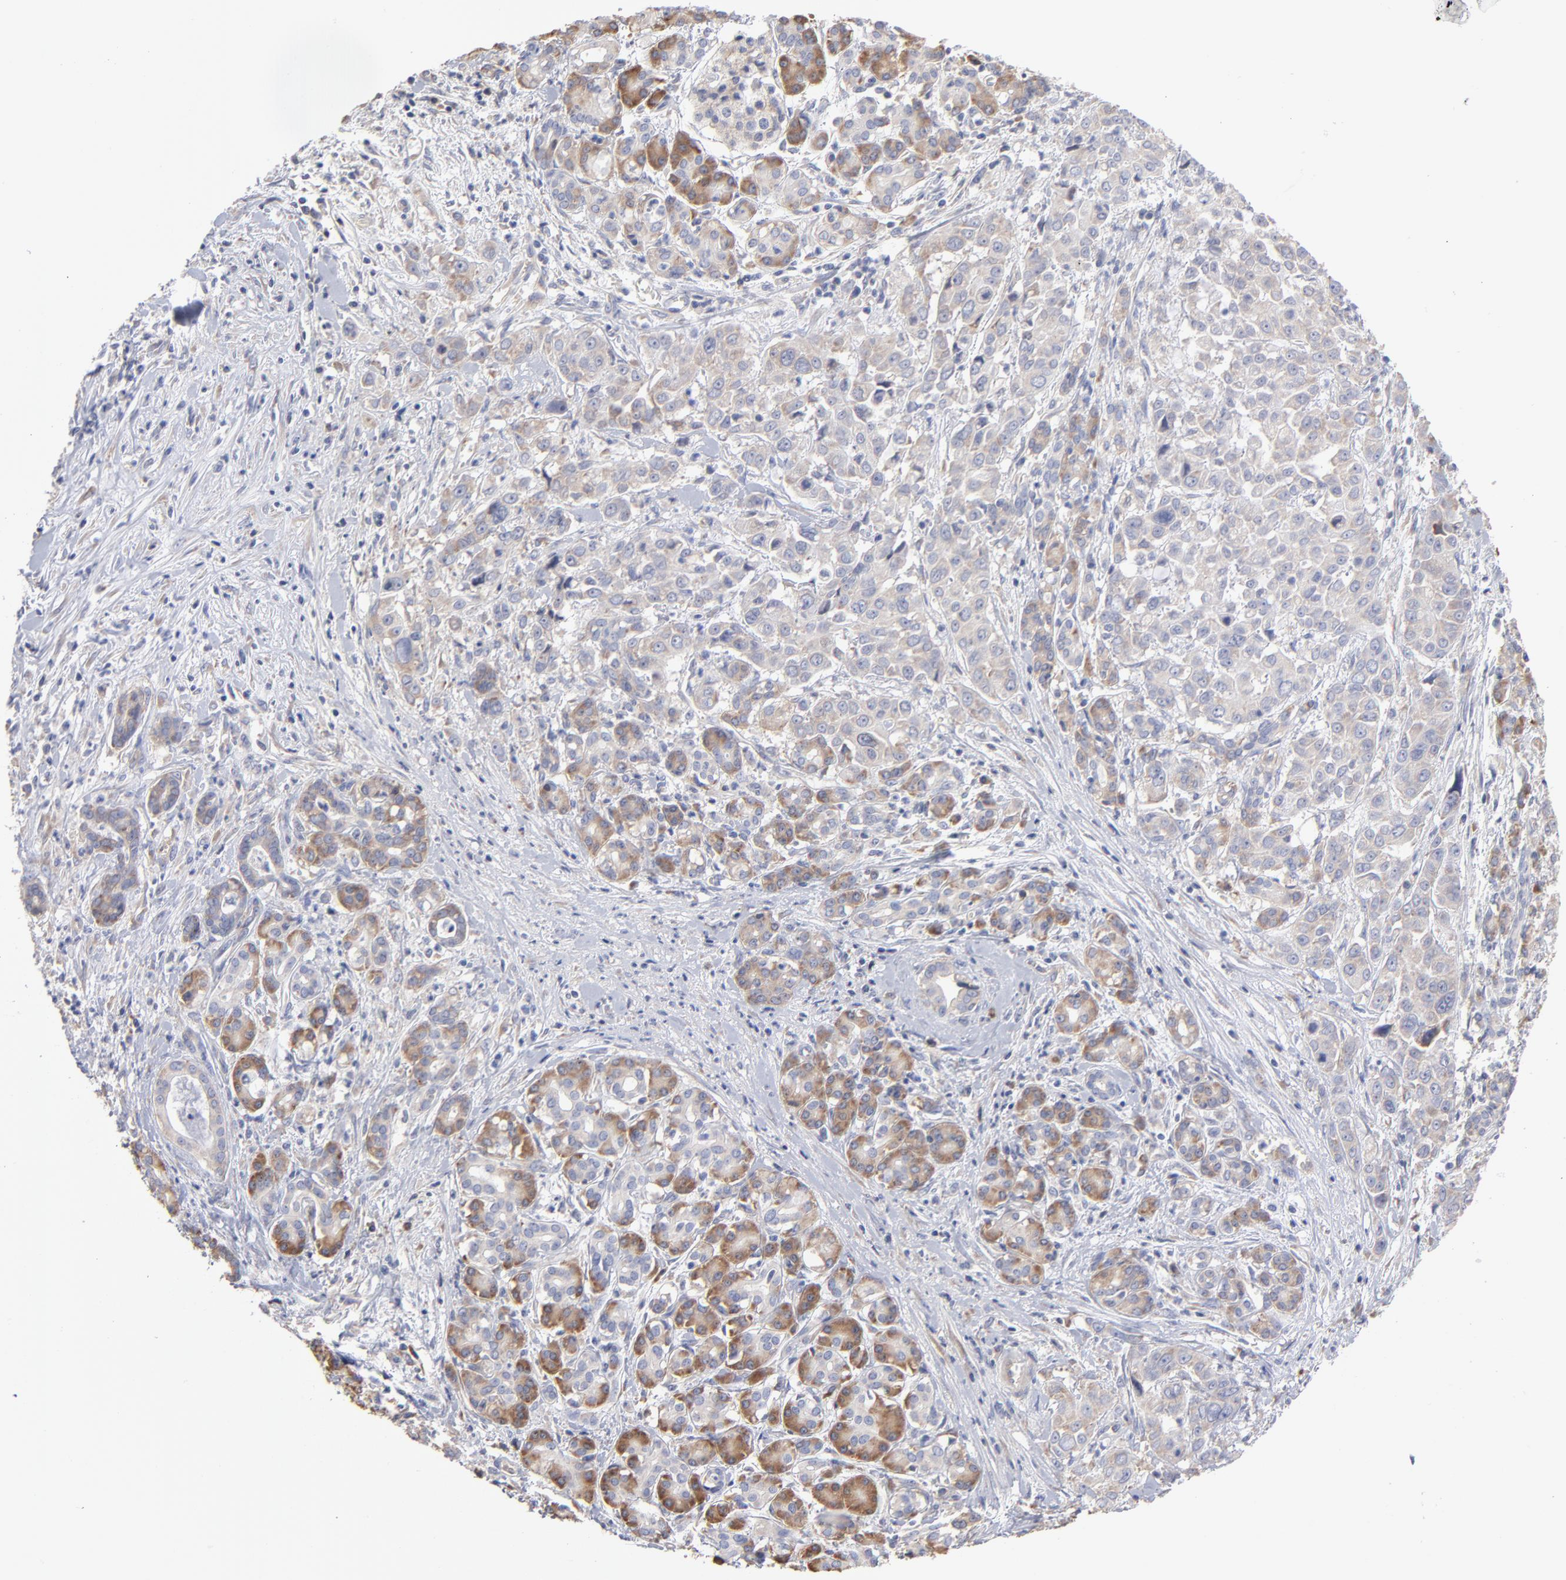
{"staining": {"intensity": "weak", "quantity": "25%-75%", "location": "cytoplasmic/membranous"}, "tissue": "pancreatic cancer", "cell_type": "Tumor cells", "image_type": "cancer", "snomed": [{"axis": "morphology", "description": "Adenocarcinoma, NOS"}, {"axis": "topography", "description": "Pancreas"}], "caption": "Pancreatic cancer stained with DAB (3,3'-diaminobenzidine) IHC demonstrates low levels of weak cytoplasmic/membranous staining in approximately 25%-75% of tumor cells.", "gene": "RPL3", "patient": {"sex": "female", "age": 52}}